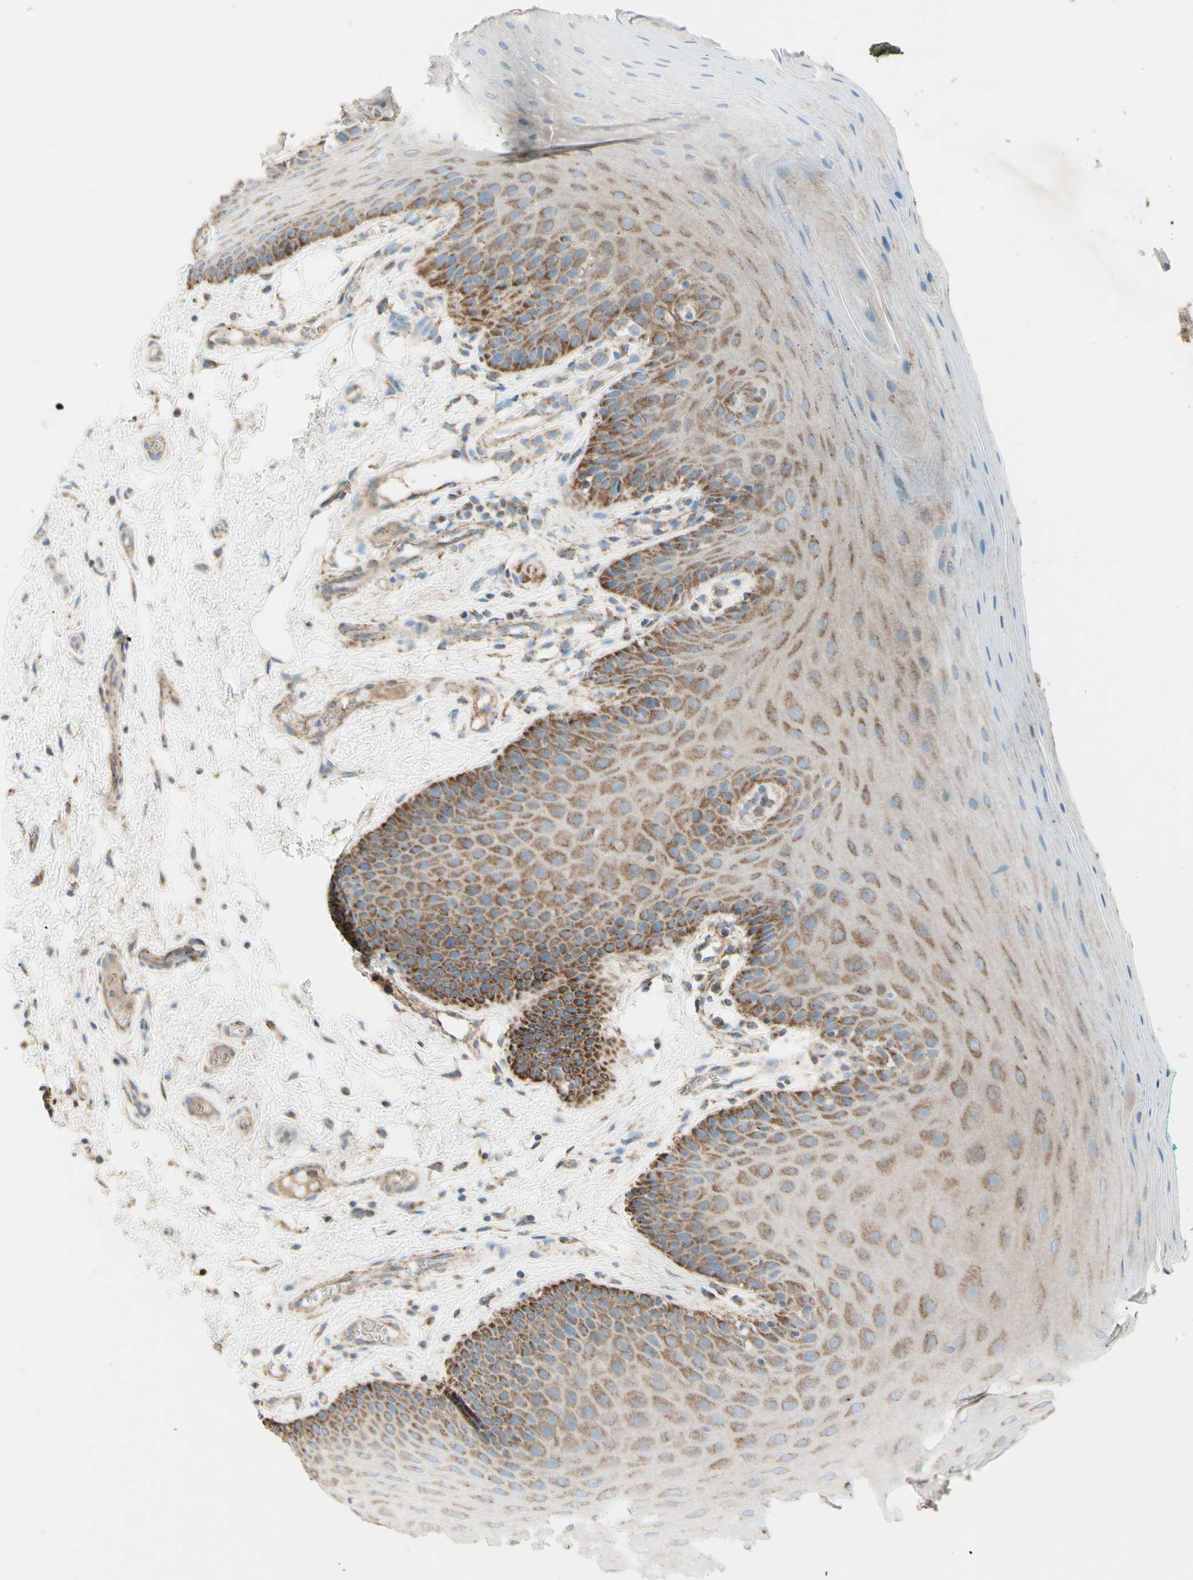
{"staining": {"intensity": "moderate", "quantity": ">75%", "location": "cytoplasmic/membranous"}, "tissue": "oral mucosa", "cell_type": "Squamous epithelial cells", "image_type": "normal", "snomed": [{"axis": "morphology", "description": "Normal tissue, NOS"}, {"axis": "topography", "description": "Skeletal muscle"}, {"axis": "topography", "description": "Oral tissue"}], "caption": "This photomicrograph demonstrates immunohistochemistry staining of benign oral mucosa, with medium moderate cytoplasmic/membranous staining in about >75% of squamous epithelial cells.", "gene": "ARMC10", "patient": {"sex": "male", "age": 58}}